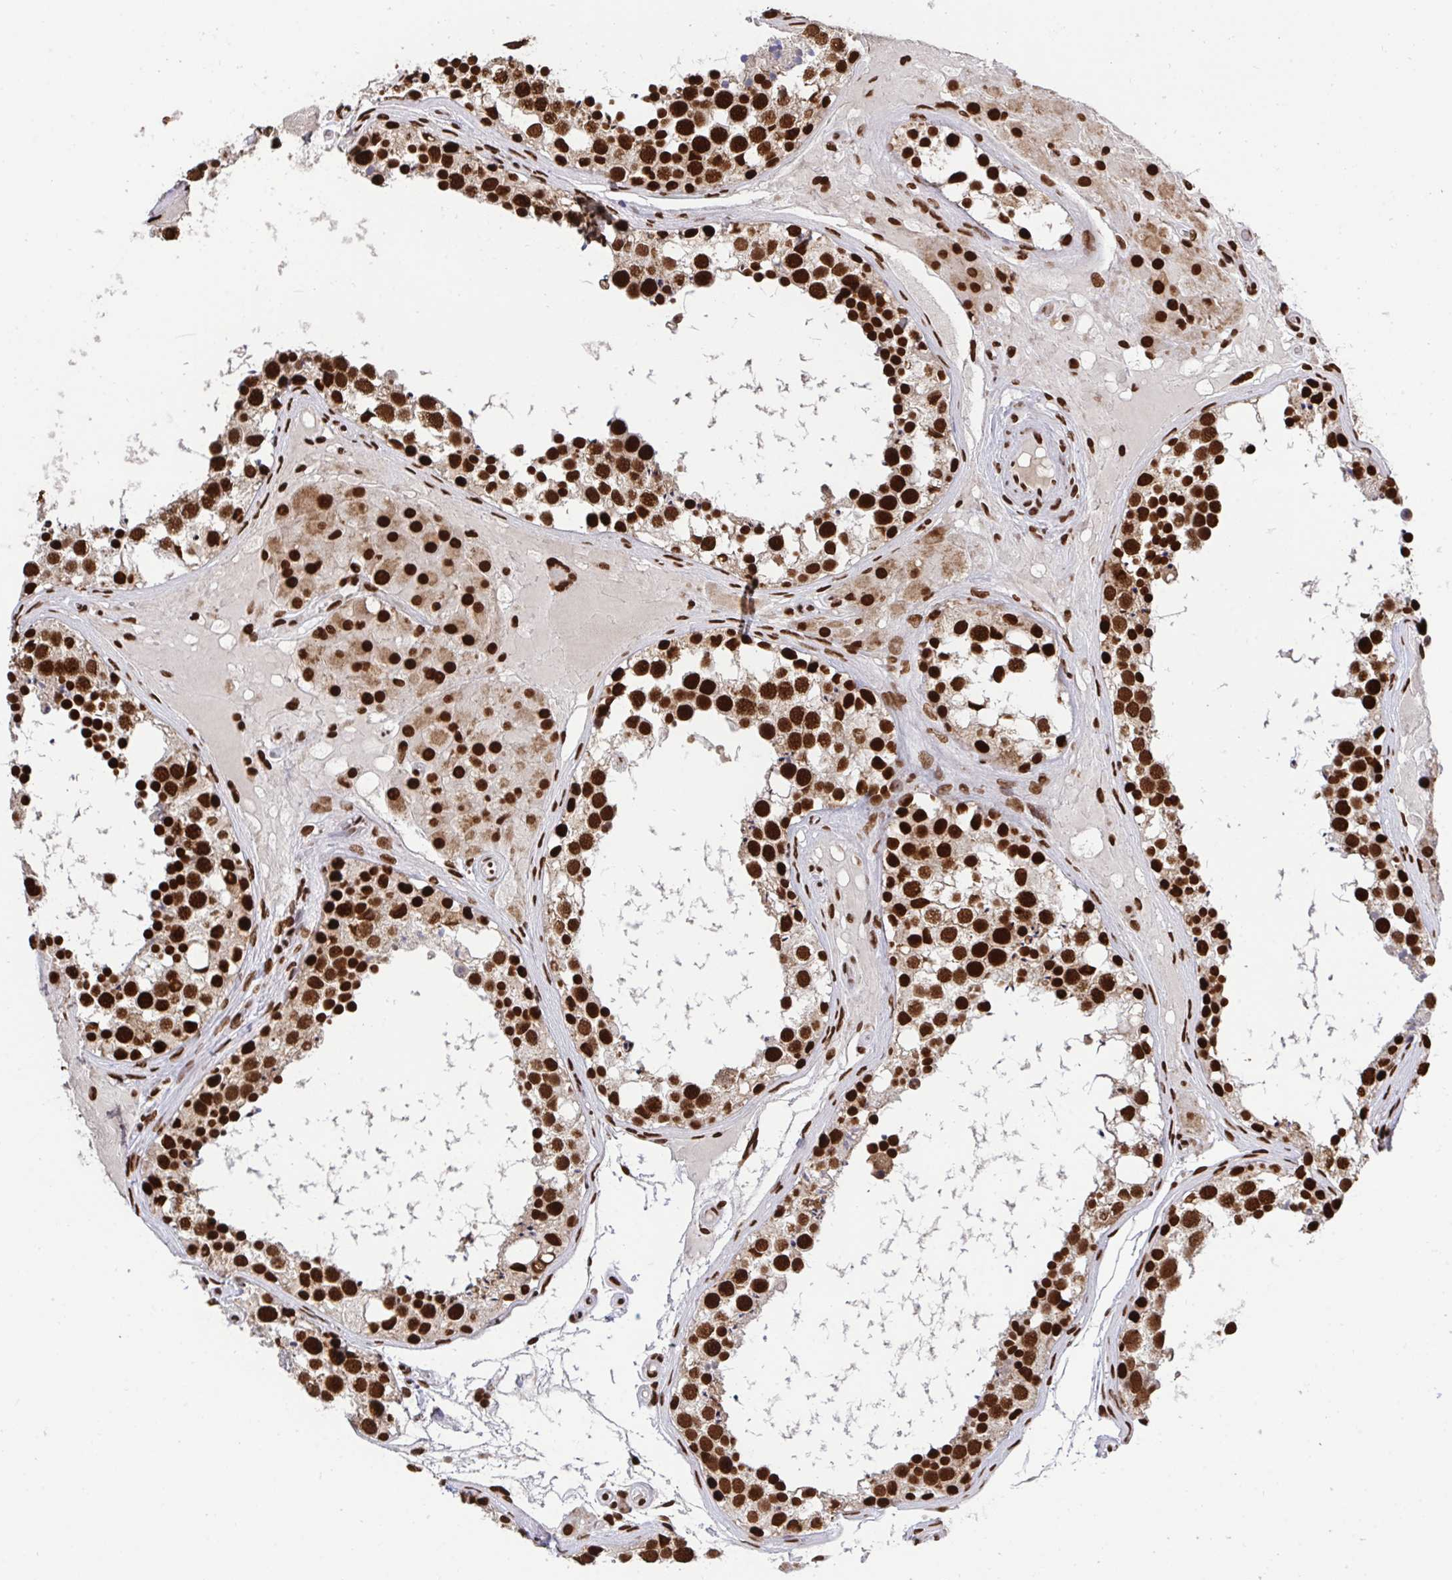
{"staining": {"intensity": "strong", "quantity": ">75%", "location": "nuclear"}, "tissue": "testis", "cell_type": "Cells in seminiferous ducts", "image_type": "normal", "snomed": [{"axis": "morphology", "description": "Normal tissue, NOS"}, {"axis": "morphology", "description": "Seminoma, NOS"}, {"axis": "topography", "description": "Testis"}], "caption": "IHC histopathology image of benign testis: human testis stained using immunohistochemistry demonstrates high levels of strong protein expression localized specifically in the nuclear of cells in seminiferous ducts, appearing as a nuclear brown color.", "gene": "ENSG00000268083", "patient": {"sex": "male", "age": 65}}